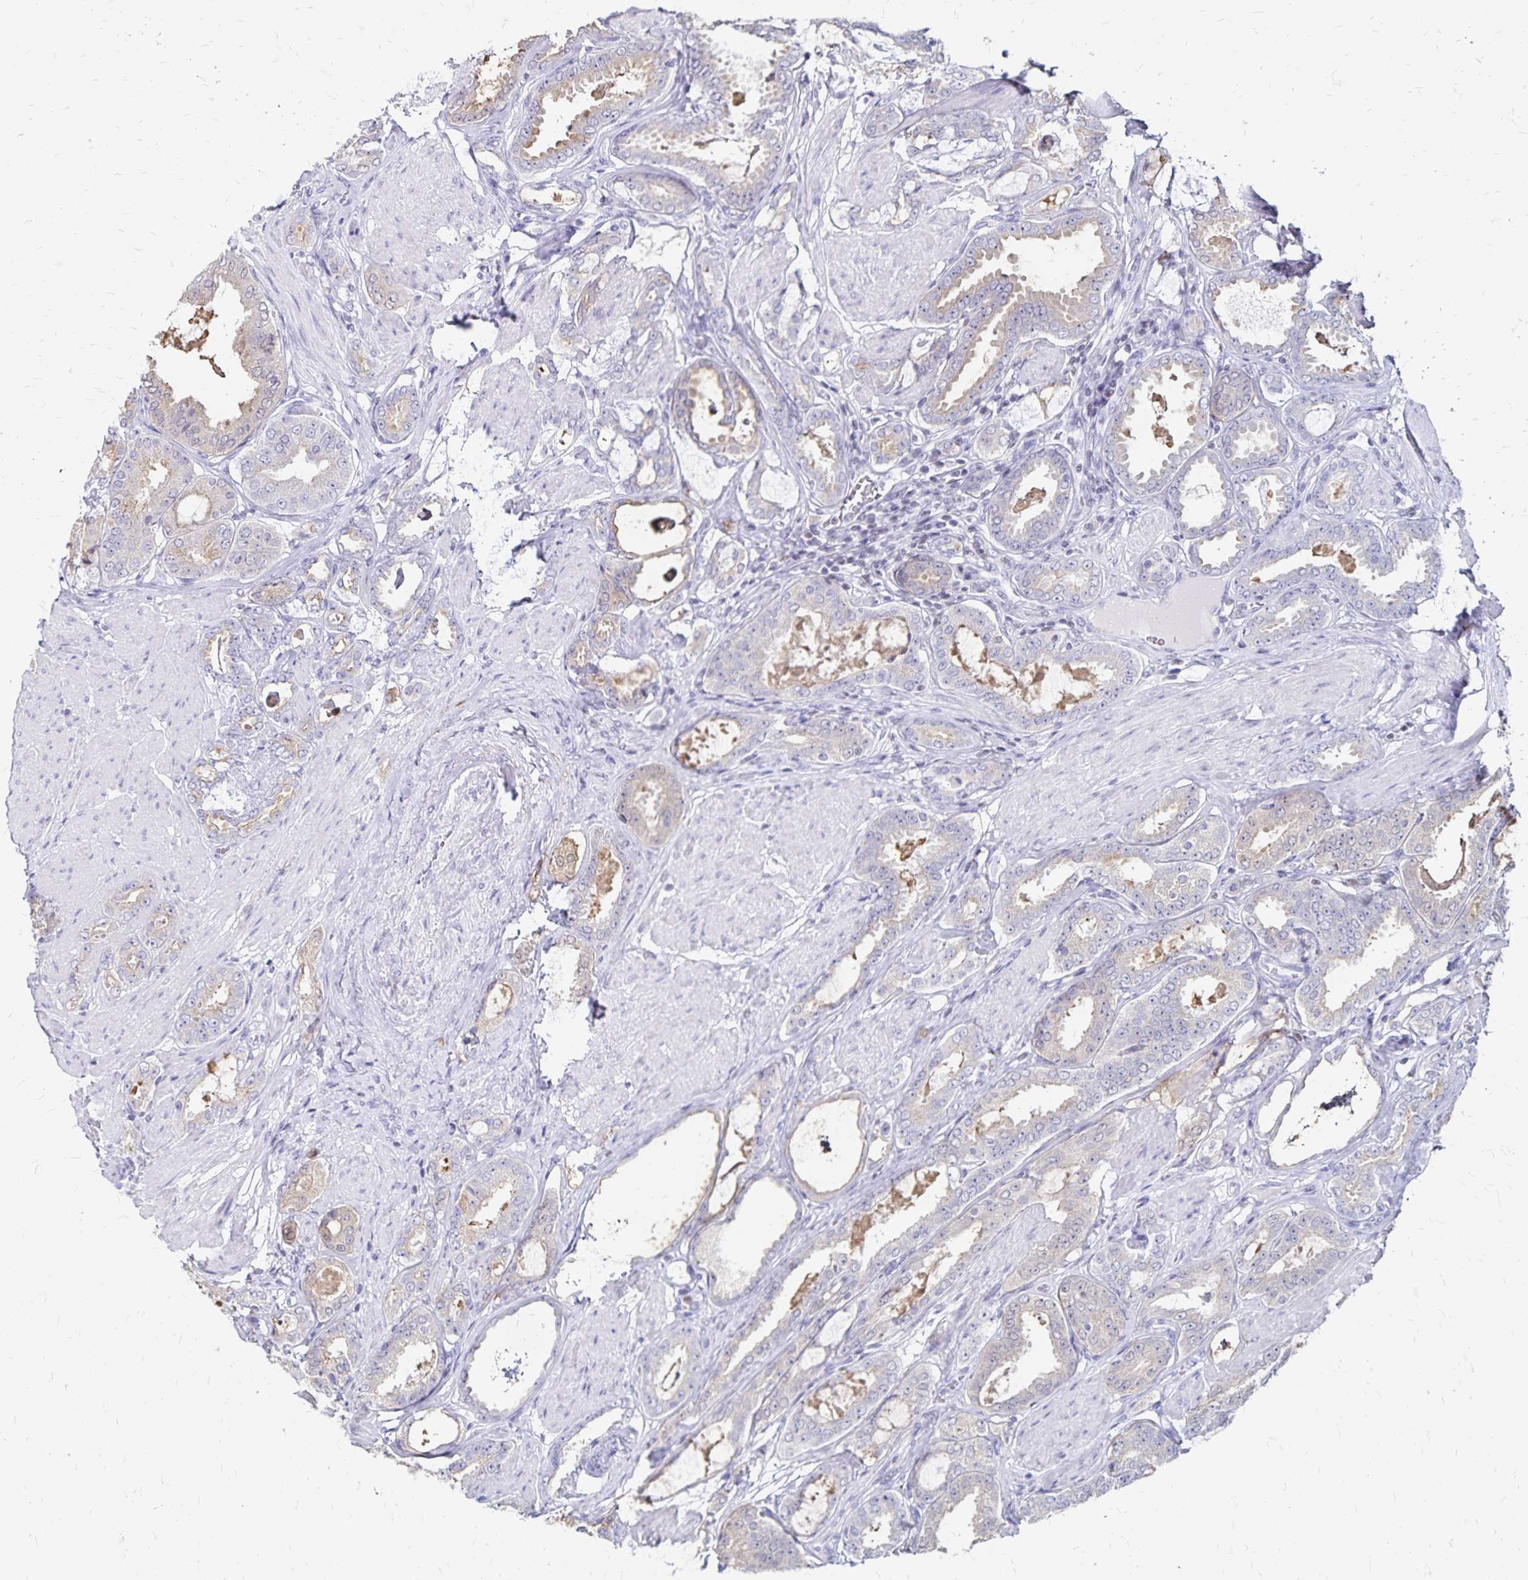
{"staining": {"intensity": "weak", "quantity": "<25%", "location": "cytoplasmic/membranous"}, "tissue": "prostate cancer", "cell_type": "Tumor cells", "image_type": "cancer", "snomed": [{"axis": "morphology", "description": "Adenocarcinoma, High grade"}, {"axis": "topography", "description": "Prostate"}], "caption": "Prostate adenocarcinoma (high-grade) was stained to show a protein in brown. There is no significant expression in tumor cells. (DAB (3,3'-diaminobenzidine) immunohistochemistry (IHC) visualized using brightfield microscopy, high magnification).", "gene": "IKZF1", "patient": {"sex": "male", "age": 63}}